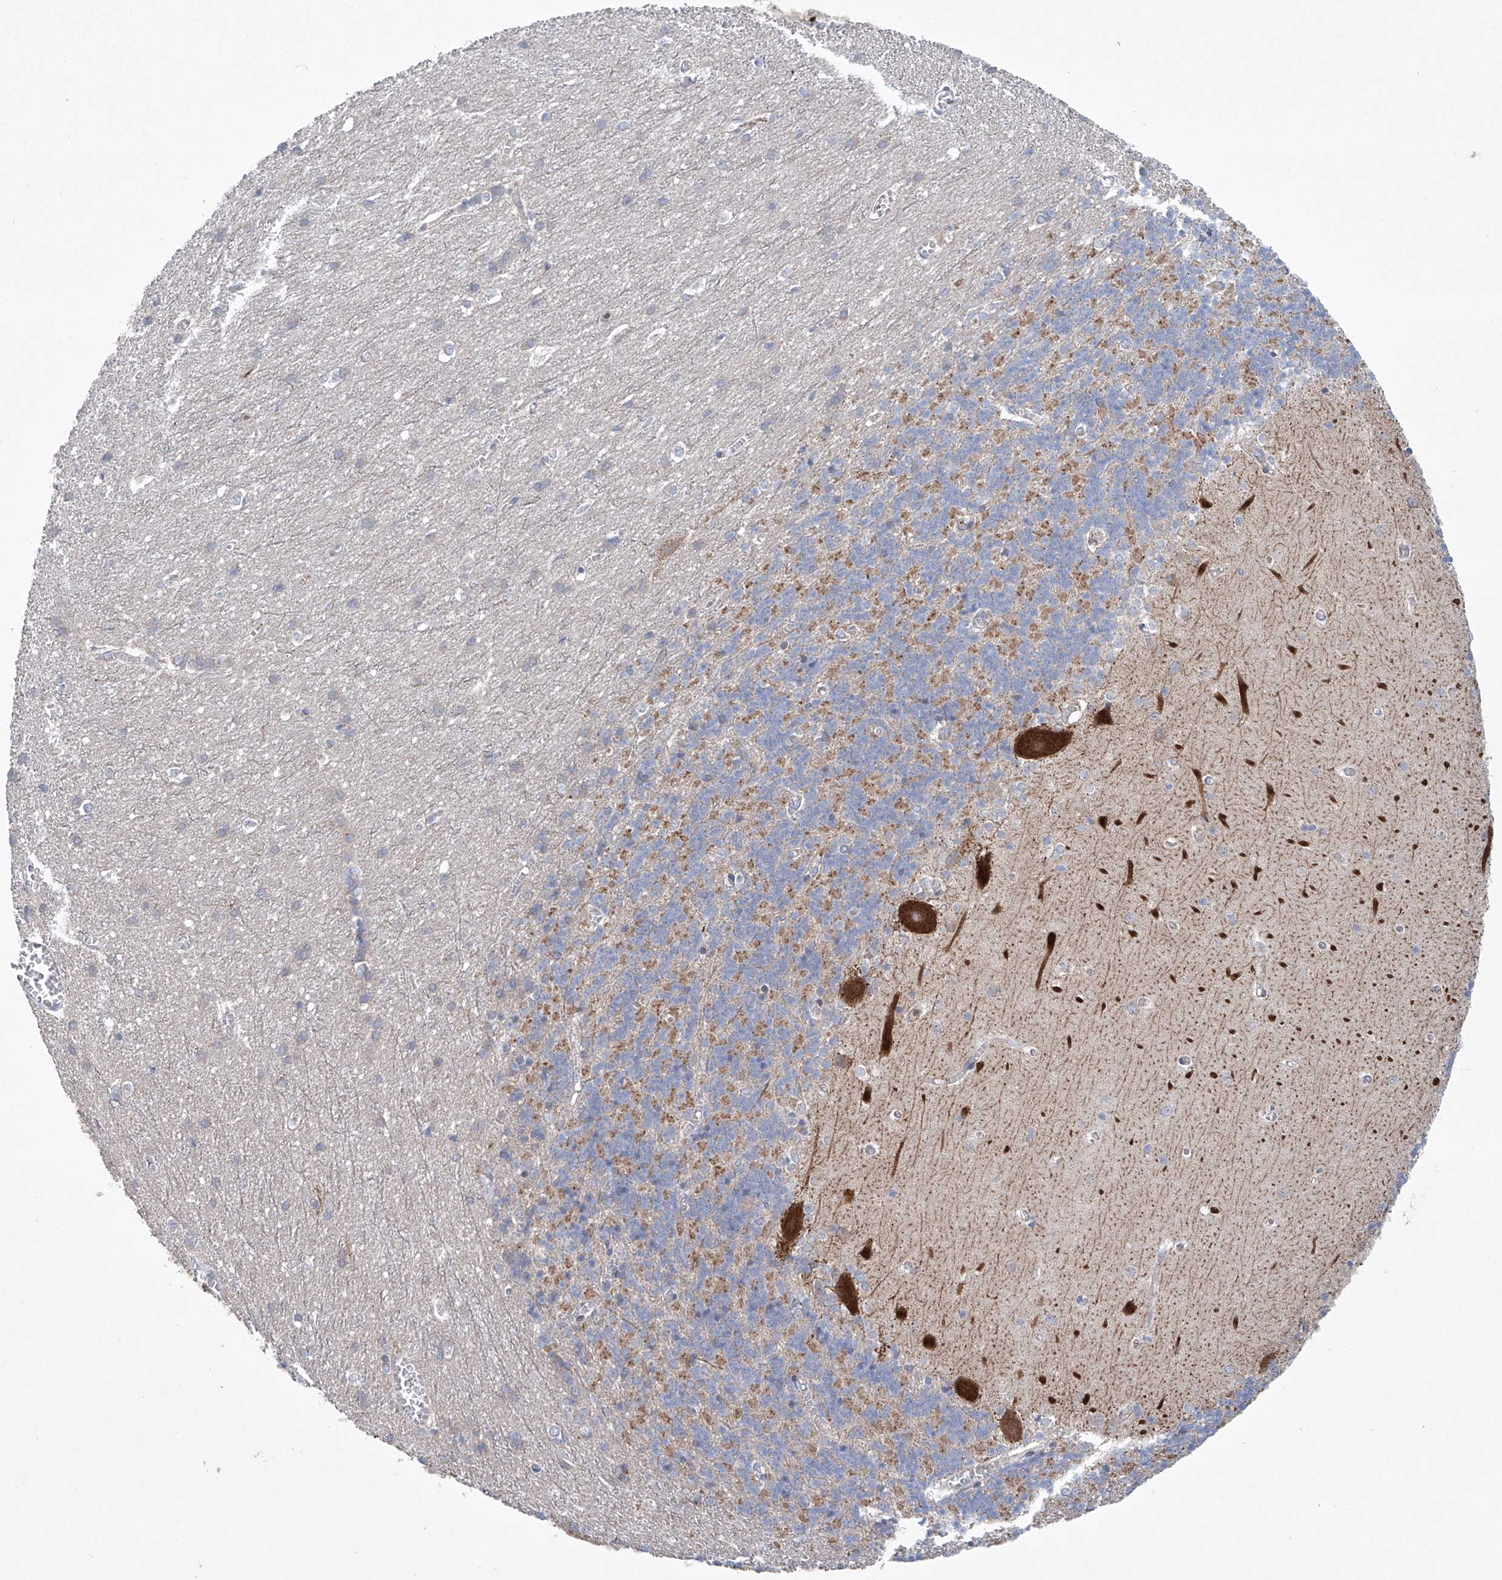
{"staining": {"intensity": "moderate", "quantity": ">75%", "location": "cytoplasmic/membranous"}, "tissue": "cerebellum", "cell_type": "Cells in granular layer", "image_type": "normal", "snomed": [{"axis": "morphology", "description": "Normal tissue, NOS"}, {"axis": "topography", "description": "Cerebellum"}], "caption": "Immunohistochemistry (IHC) of benign human cerebellum displays medium levels of moderate cytoplasmic/membranous staining in about >75% of cells in granular layer. Nuclei are stained in blue.", "gene": "KLC4", "patient": {"sex": "male", "age": 37}}